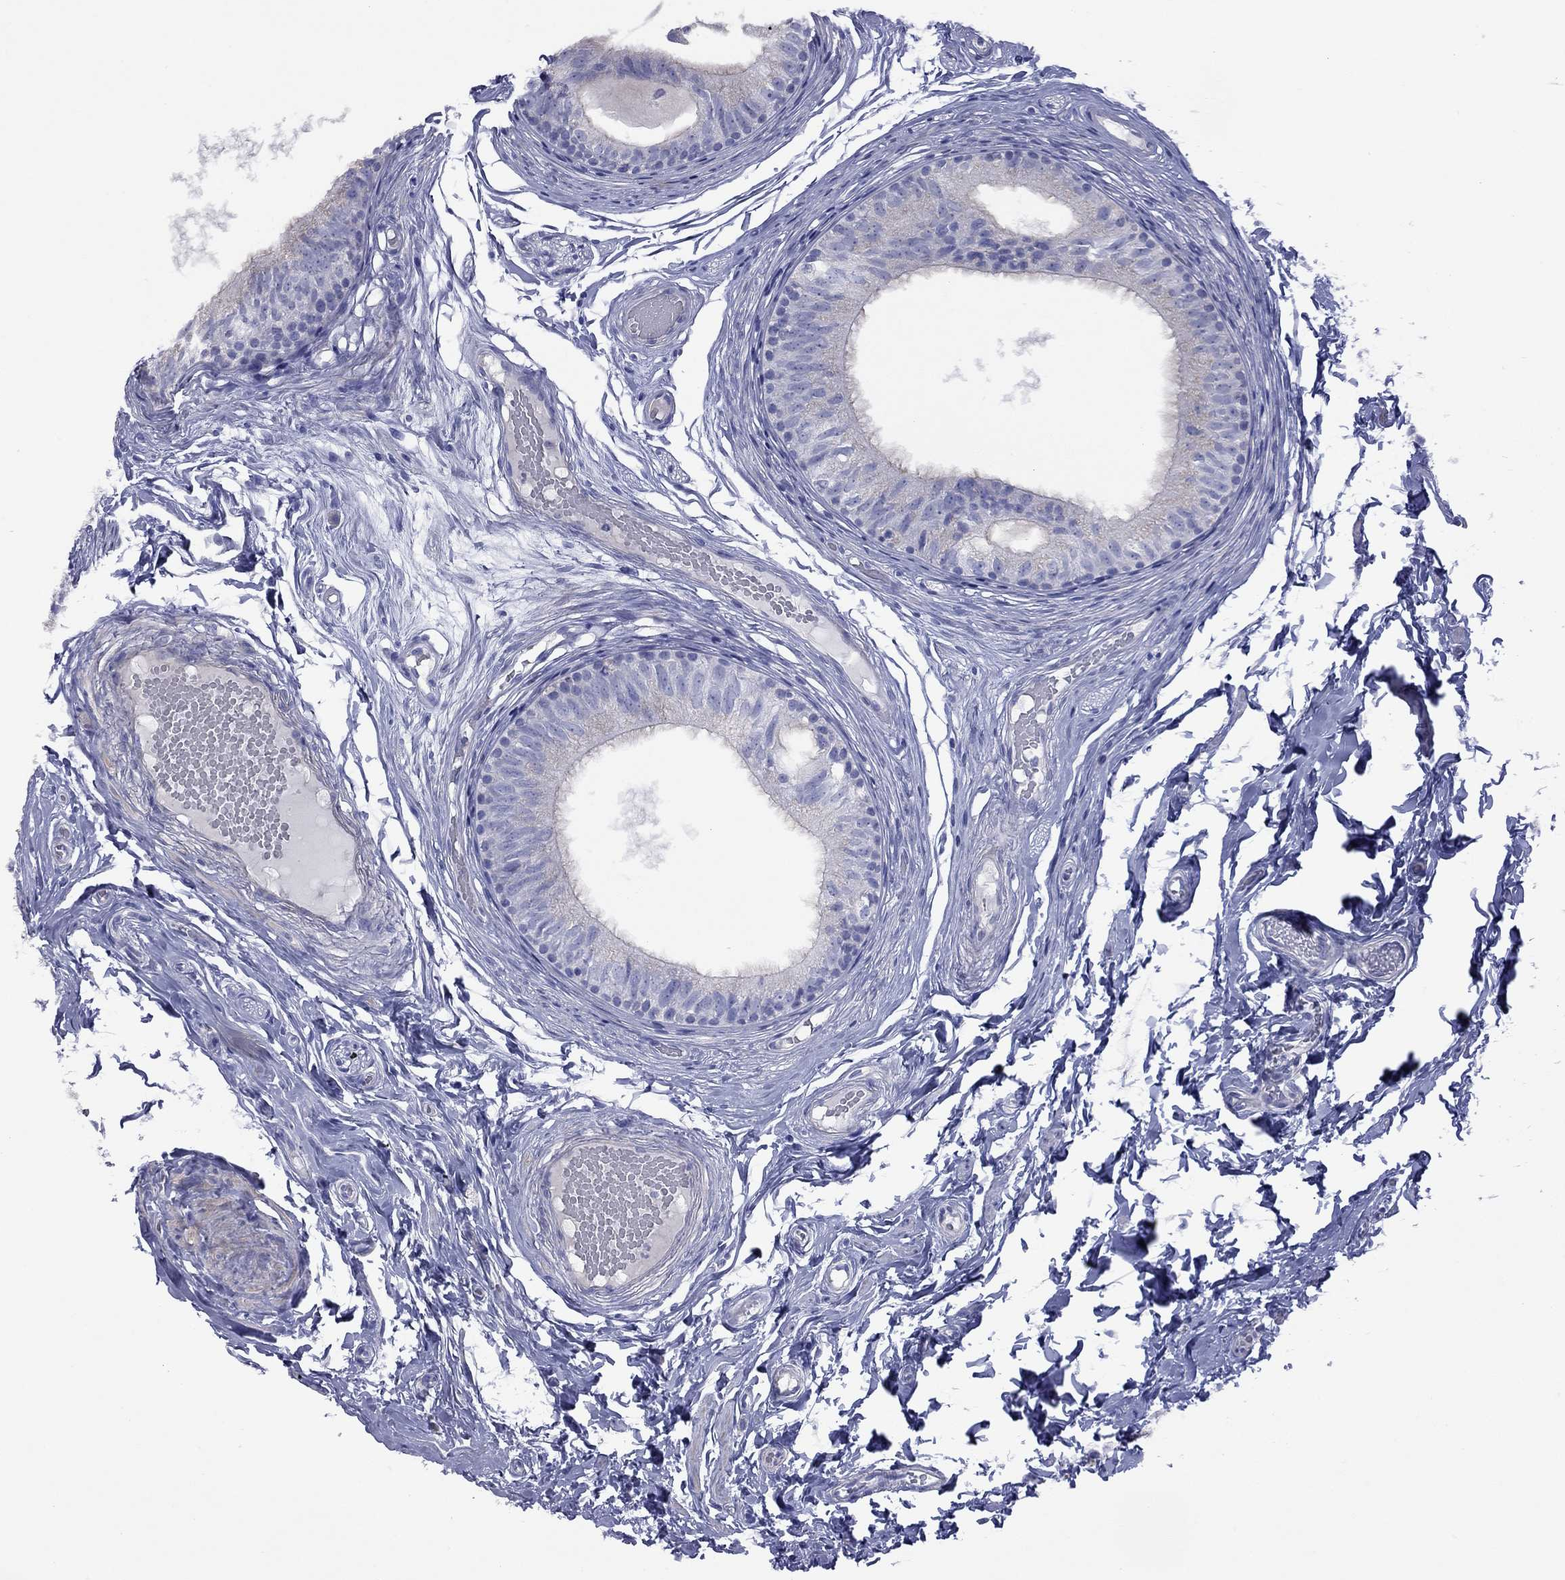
{"staining": {"intensity": "negative", "quantity": "none", "location": "none"}, "tissue": "epididymis", "cell_type": "Glandular cells", "image_type": "normal", "snomed": [{"axis": "morphology", "description": "Normal tissue, NOS"}, {"axis": "topography", "description": "Epididymis"}], "caption": "Epididymis was stained to show a protein in brown. There is no significant expression in glandular cells.", "gene": "ACTL7B", "patient": {"sex": "male", "age": 29}}